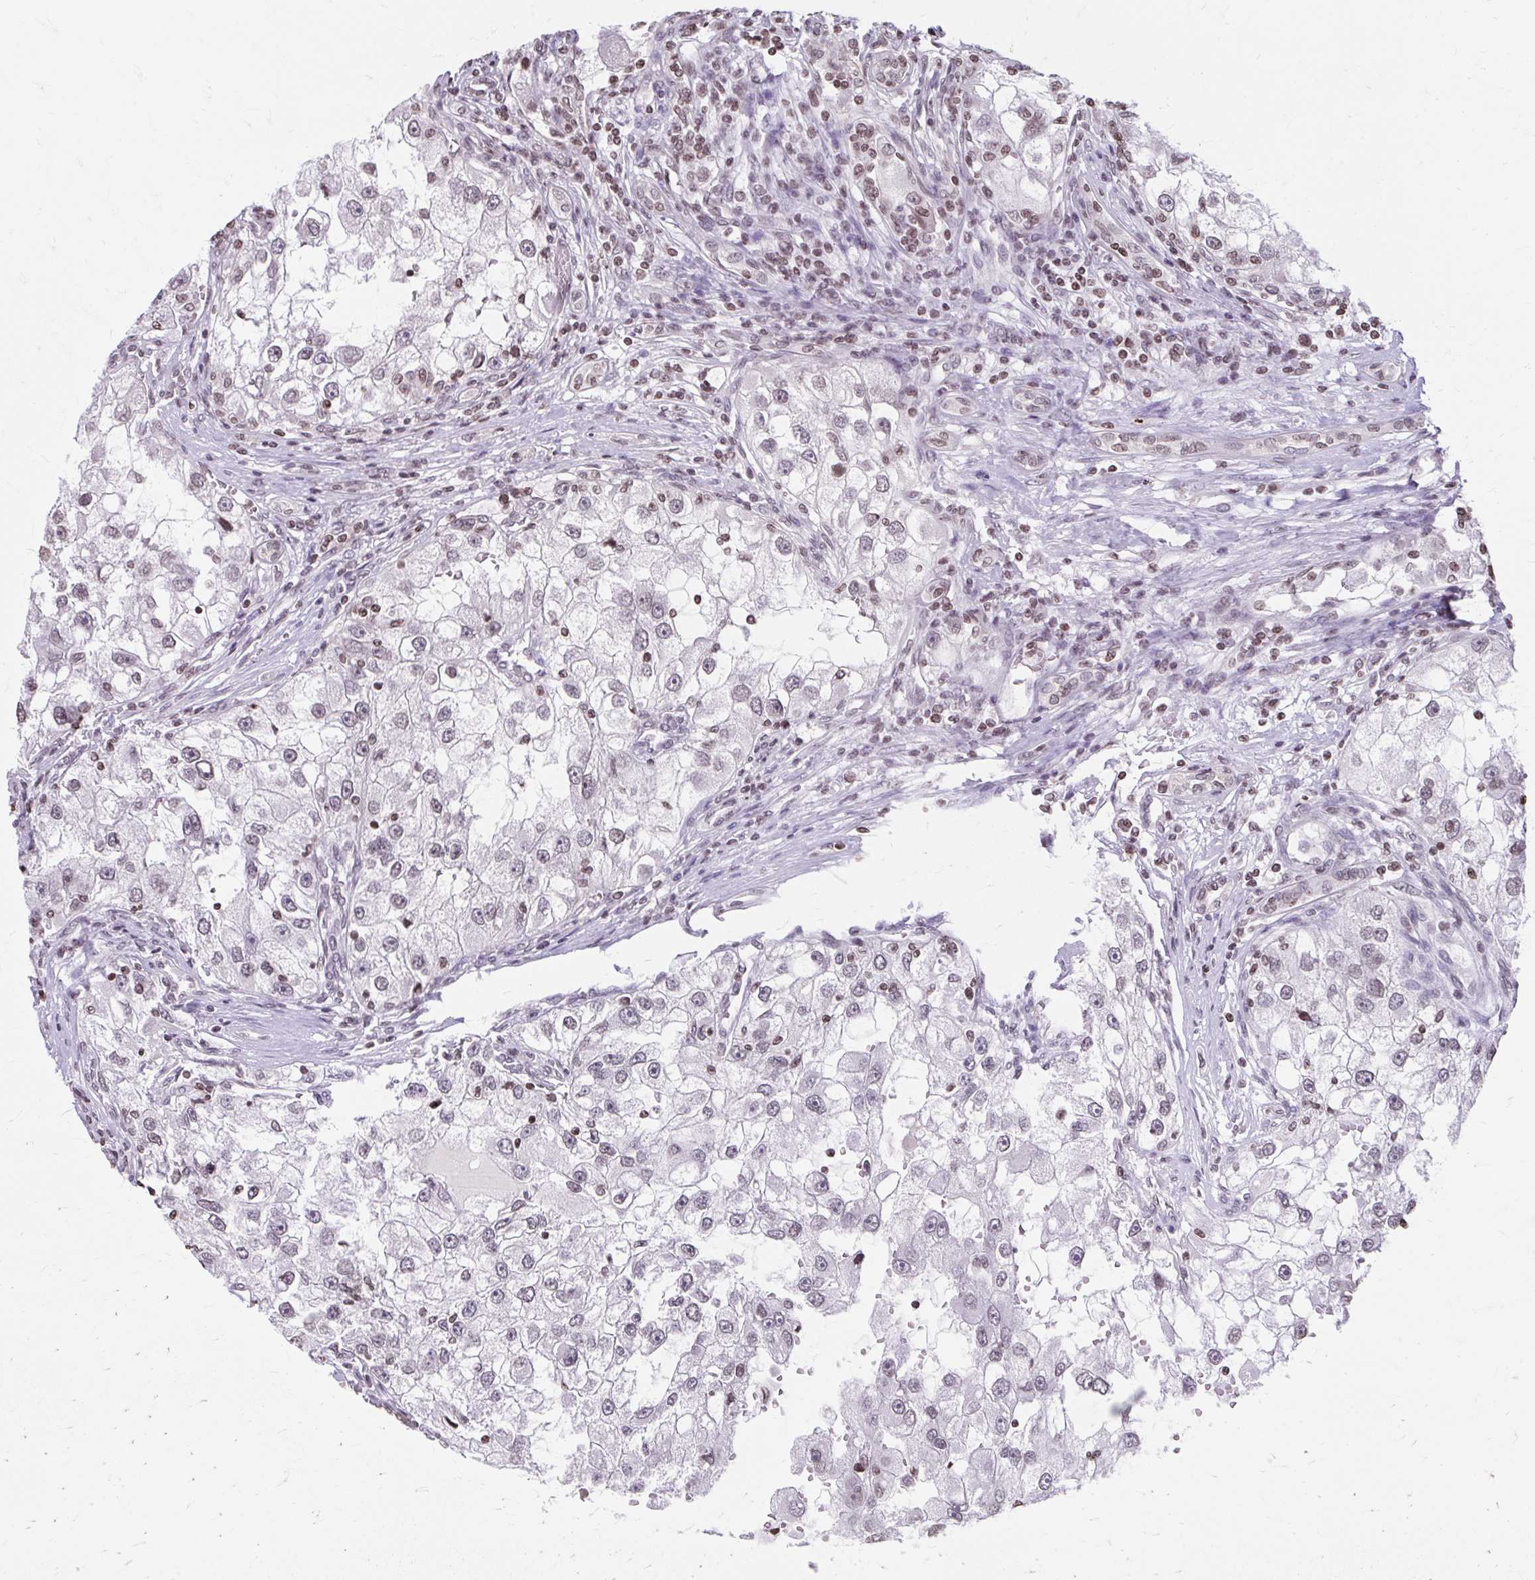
{"staining": {"intensity": "weak", "quantity": ">75%", "location": "nuclear"}, "tissue": "renal cancer", "cell_type": "Tumor cells", "image_type": "cancer", "snomed": [{"axis": "morphology", "description": "Adenocarcinoma, NOS"}, {"axis": "topography", "description": "Kidney"}], "caption": "The immunohistochemical stain shows weak nuclear staining in tumor cells of renal cancer (adenocarcinoma) tissue. Immunohistochemistry stains the protein in brown and the nuclei are stained blue.", "gene": "ORC3", "patient": {"sex": "male", "age": 63}}